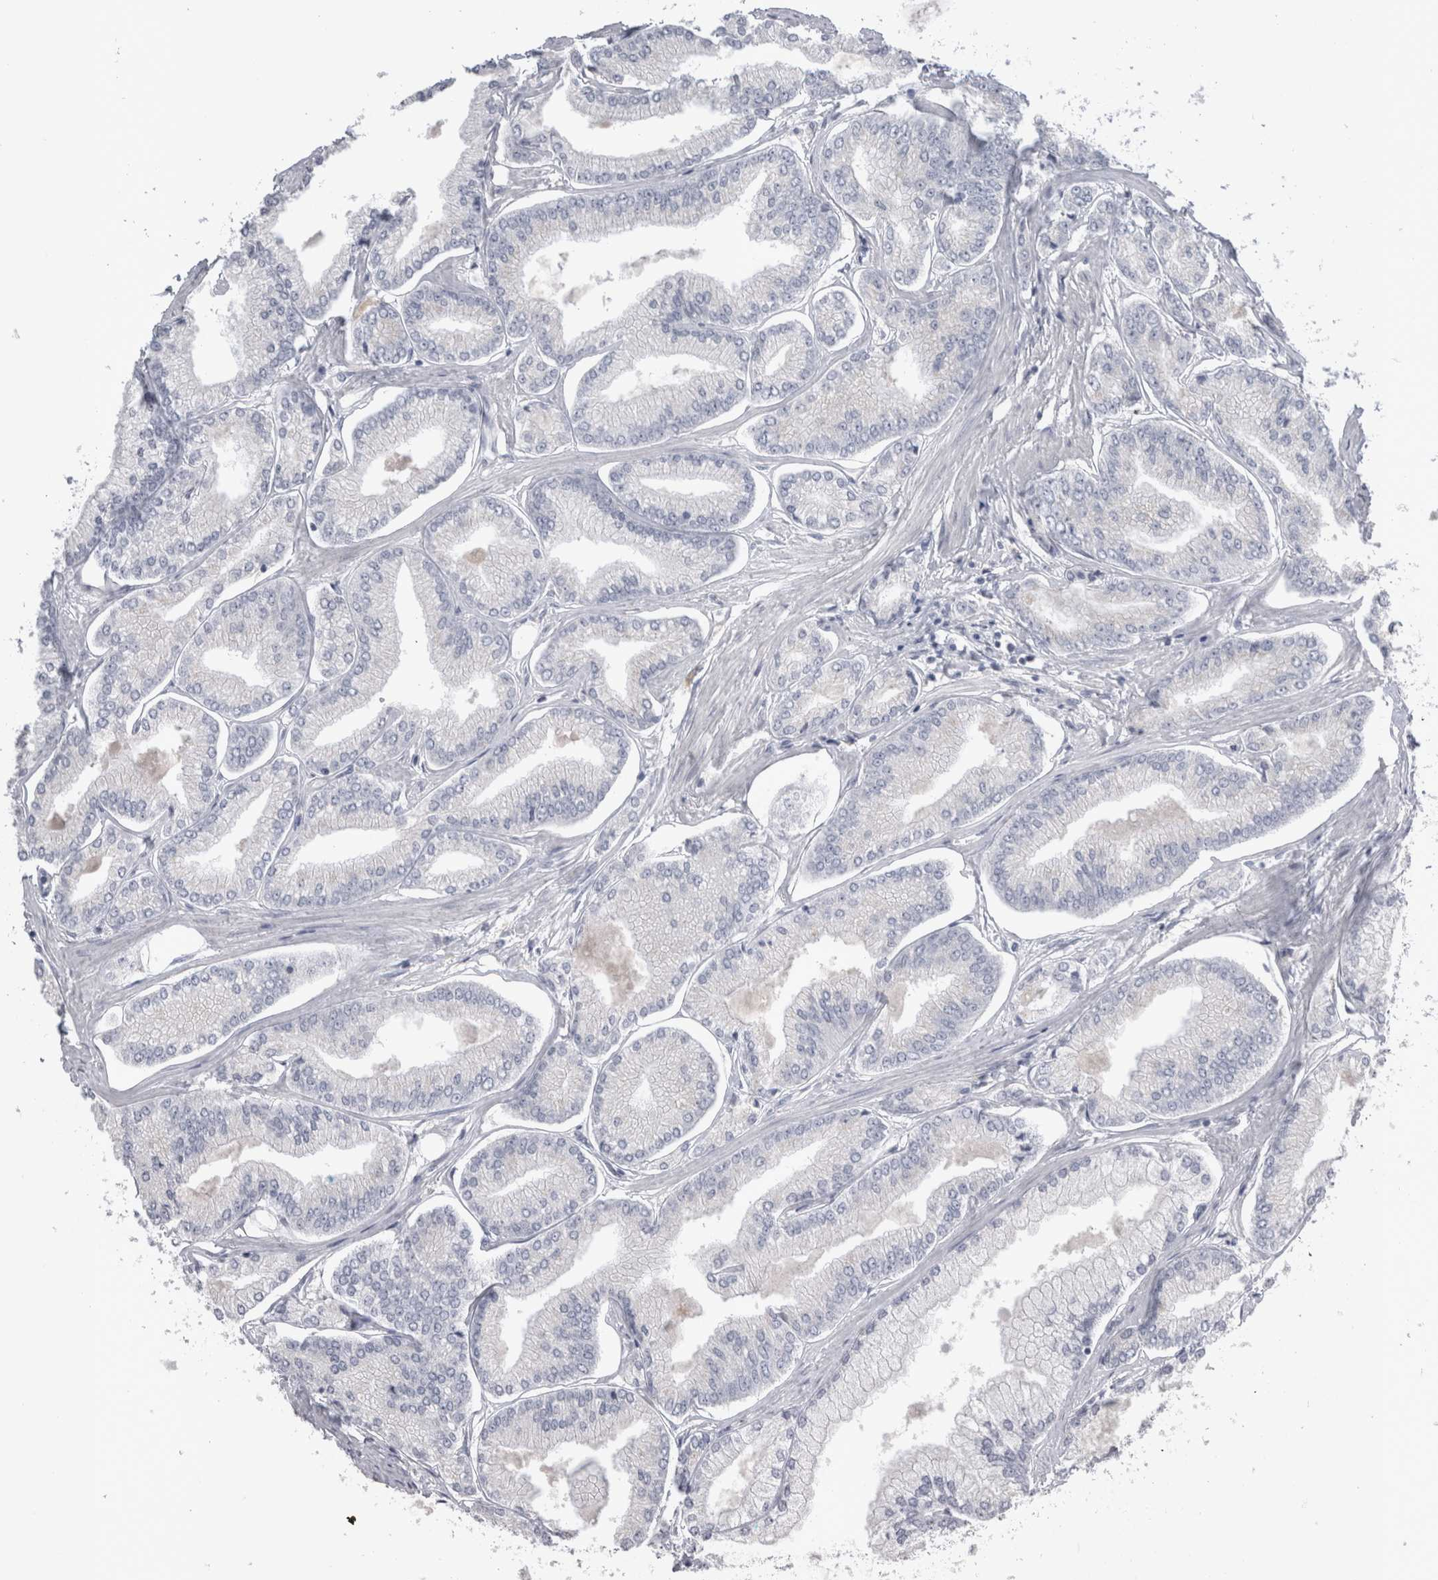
{"staining": {"intensity": "negative", "quantity": "none", "location": "none"}, "tissue": "prostate cancer", "cell_type": "Tumor cells", "image_type": "cancer", "snomed": [{"axis": "morphology", "description": "Adenocarcinoma, Low grade"}, {"axis": "topography", "description": "Prostate"}], "caption": "This is a micrograph of immunohistochemistry (IHC) staining of prostate cancer, which shows no staining in tumor cells. (DAB (3,3'-diaminobenzidine) immunohistochemistry (IHC), high magnification).", "gene": "DHRS4", "patient": {"sex": "male", "age": 52}}